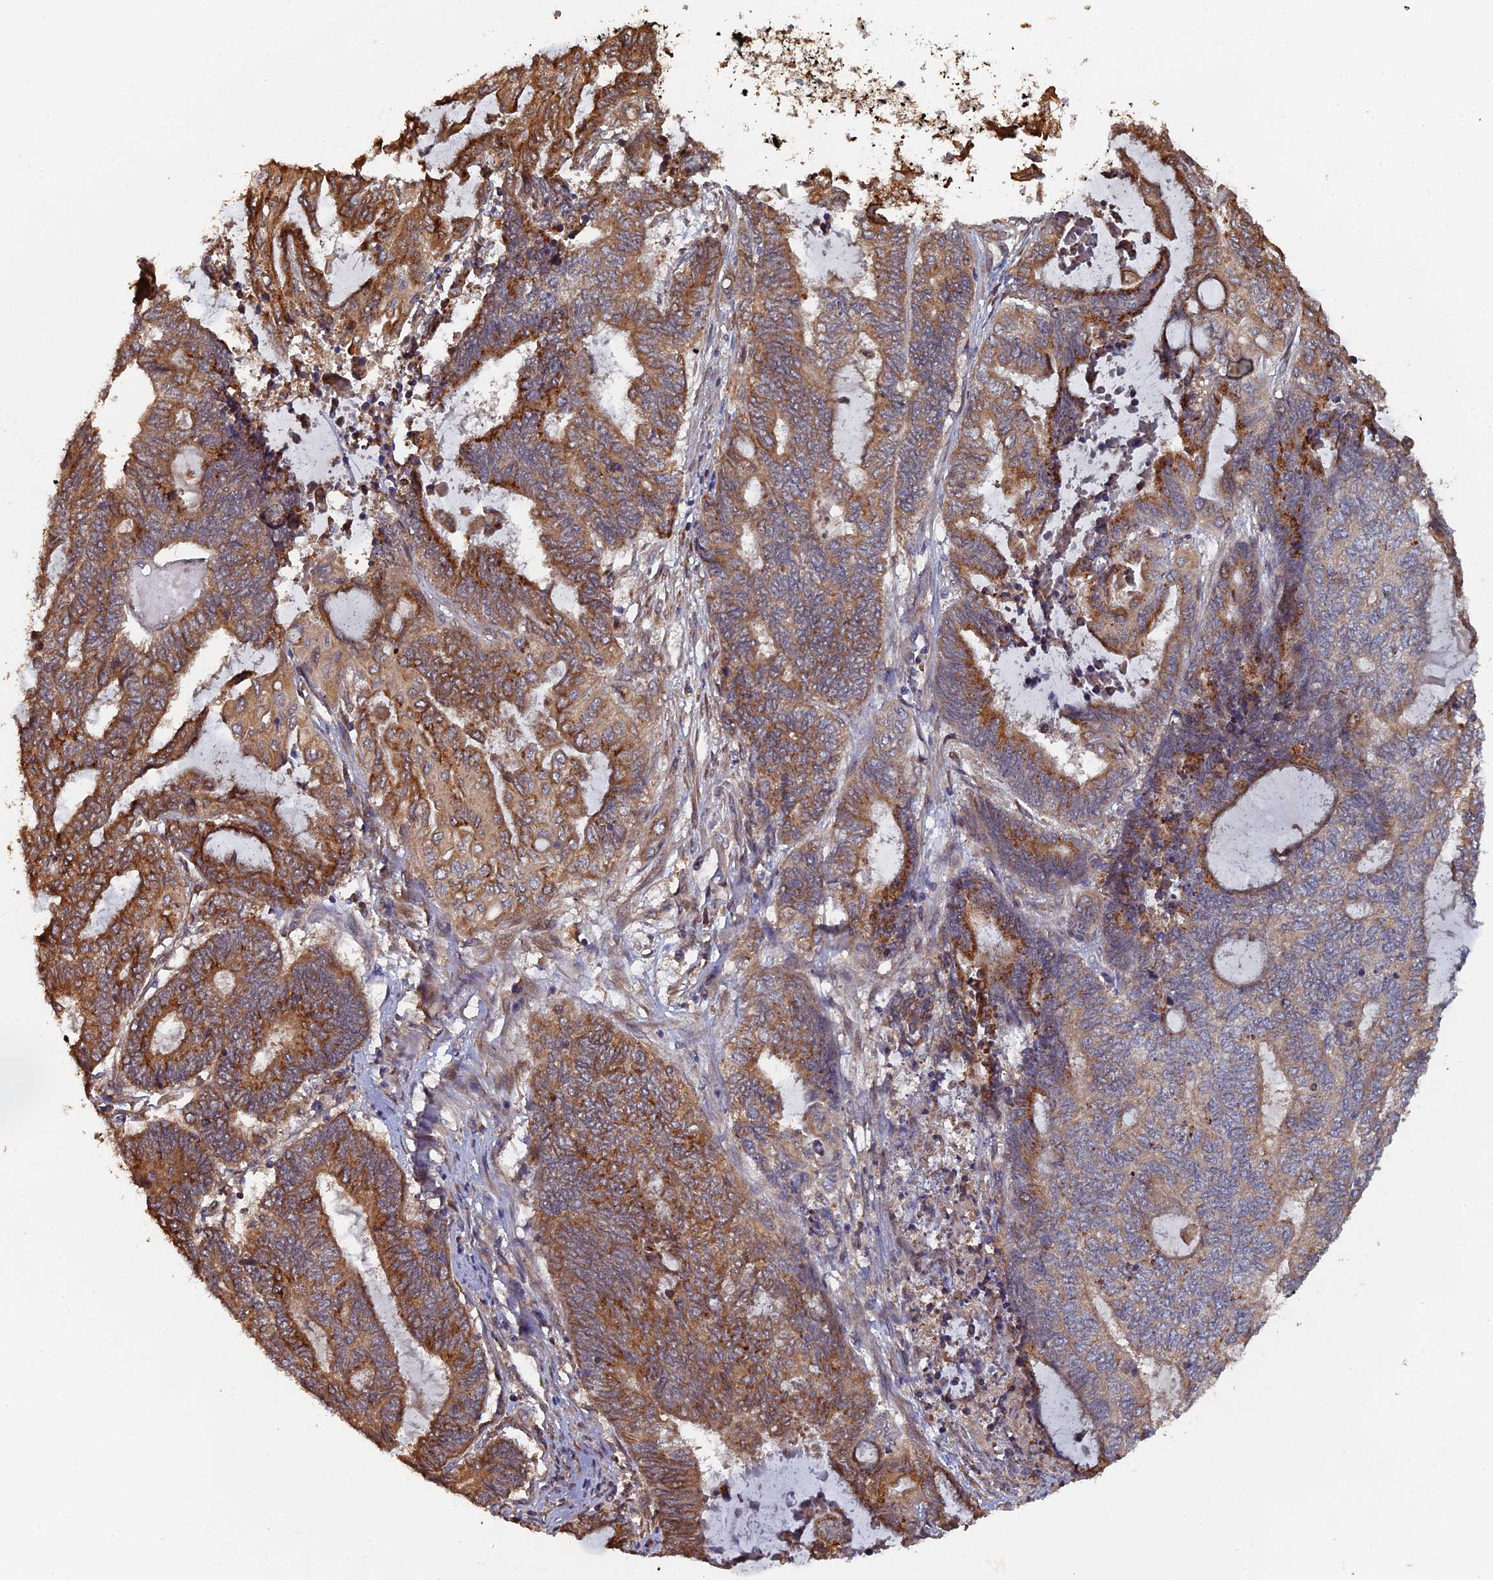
{"staining": {"intensity": "moderate", "quantity": ">75%", "location": "cytoplasmic/membranous"}, "tissue": "endometrial cancer", "cell_type": "Tumor cells", "image_type": "cancer", "snomed": [{"axis": "morphology", "description": "Adenocarcinoma, NOS"}, {"axis": "topography", "description": "Uterus"}, {"axis": "topography", "description": "Endometrium"}], "caption": "Endometrial adenocarcinoma was stained to show a protein in brown. There is medium levels of moderate cytoplasmic/membranous positivity in about >75% of tumor cells.", "gene": "VPS37C", "patient": {"sex": "female", "age": 70}}